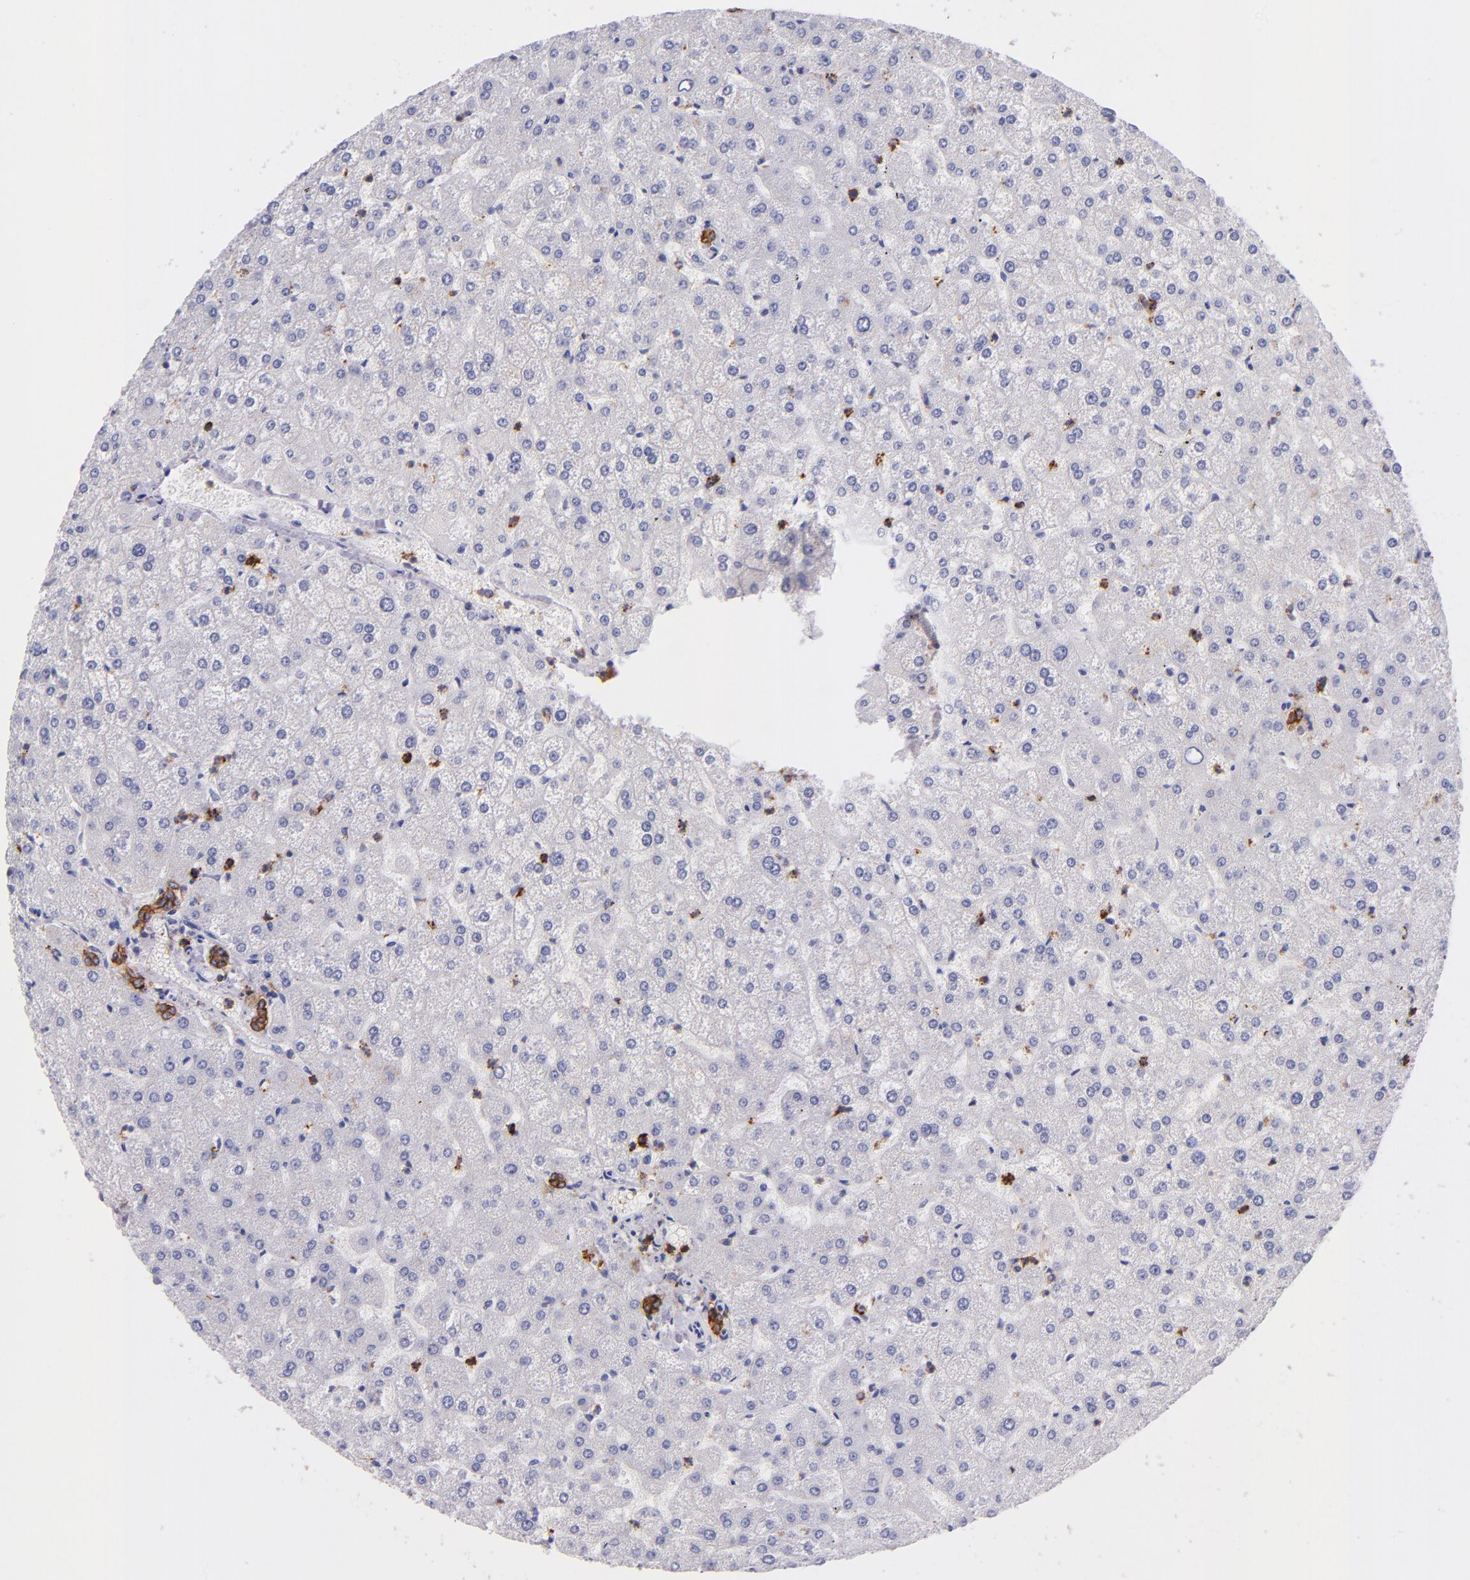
{"staining": {"intensity": "moderate", "quantity": ">75%", "location": "cytoplasmic/membranous"}, "tissue": "liver", "cell_type": "Cholangiocytes", "image_type": "normal", "snomed": [{"axis": "morphology", "description": "Normal tissue, NOS"}, {"axis": "topography", "description": "Liver"}], "caption": "Brown immunohistochemical staining in benign human liver reveals moderate cytoplasmic/membranous expression in about >75% of cholangiocytes. The protein of interest is stained brown, and the nuclei are stained in blue (DAB IHC with brightfield microscopy, high magnification).", "gene": "SPN", "patient": {"sex": "female", "age": 32}}